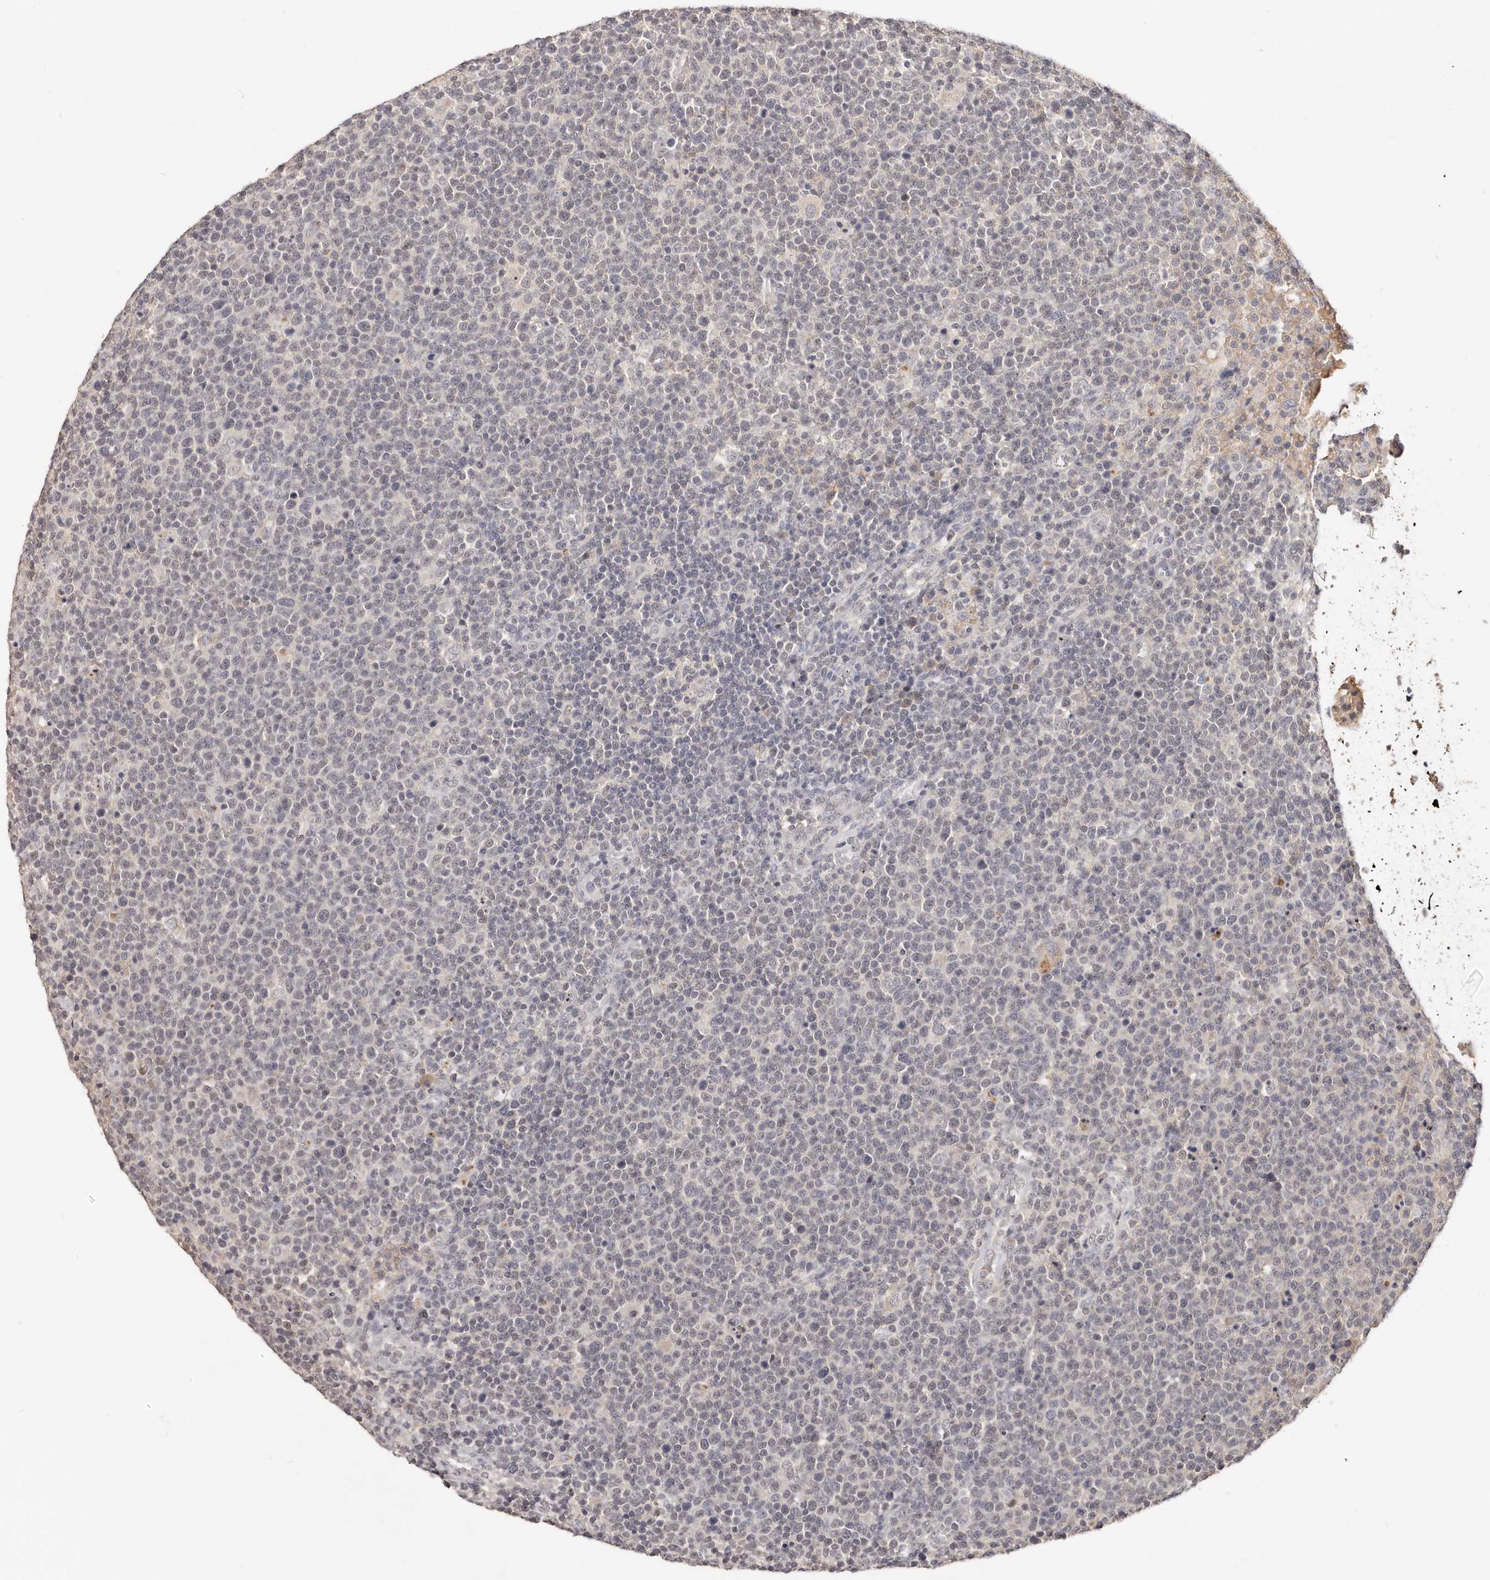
{"staining": {"intensity": "negative", "quantity": "none", "location": "none"}, "tissue": "lymphoma", "cell_type": "Tumor cells", "image_type": "cancer", "snomed": [{"axis": "morphology", "description": "Malignant lymphoma, non-Hodgkin's type, High grade"}, {"axis": "topography", "description": "Lymph node"}], "caption": "IHC of lymphoma displays no staining in tumor cells.", "gene": "TSPAN13", "patient": {"sex": "male", "age": 61}}